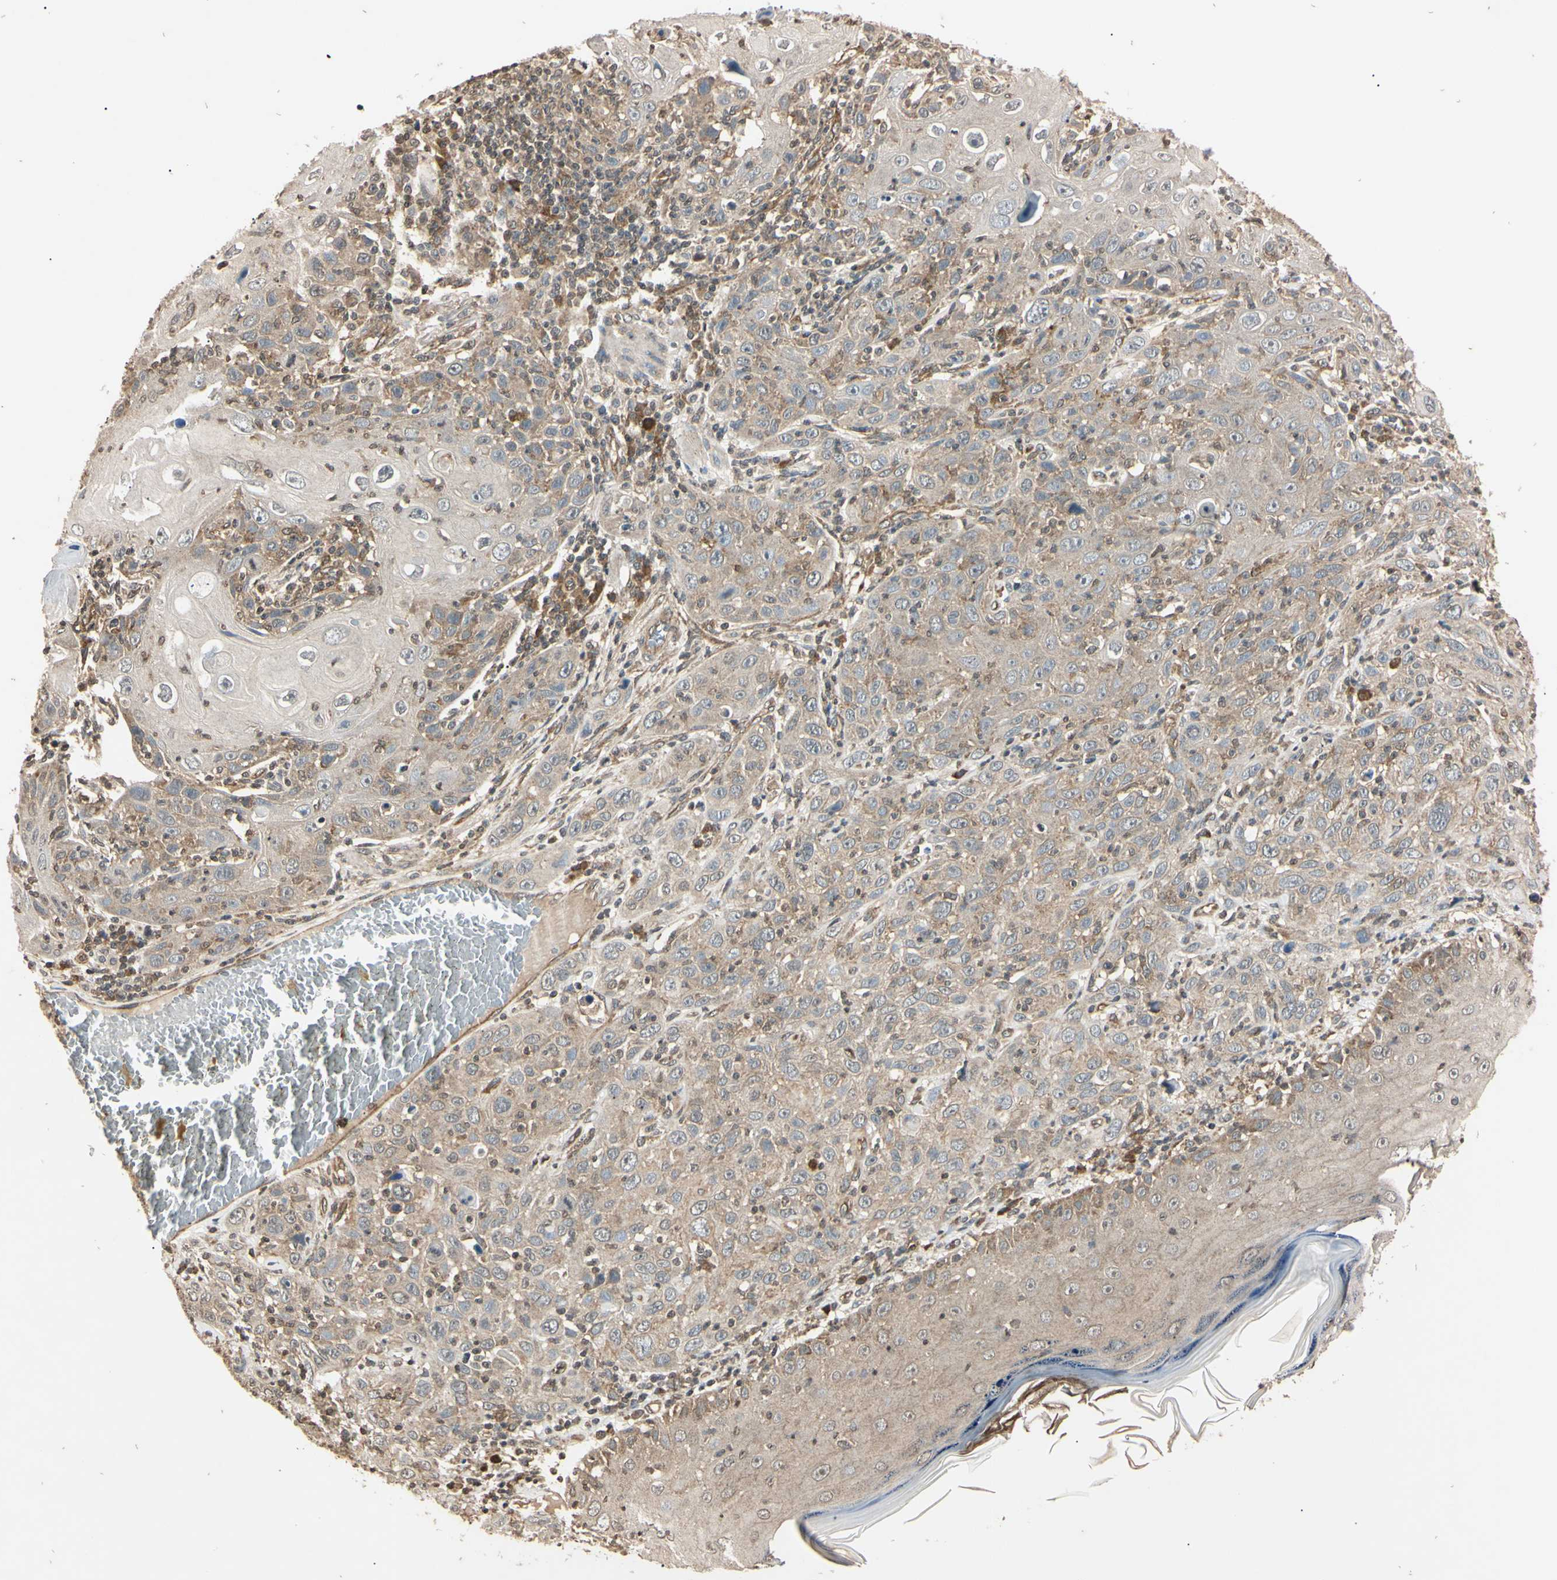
{"staining": {"intensity": "weak", "quantity": "25%-75%", "location": "cytoplasmic/membranous"}, "tissue": "skin cancer", "cell_type": "Tumor cells", "image_type": "cancer", "snomed": [{"axis": "morphology", "description": "Squamous cell carcinoma, NOS"}, {"axis": "topography", "description": "Skin"}], "caption": "Squamous cell carcinoma (skin) stained with a protein marker exhibits weak staining in tumor cells.", "gene": "EPN1", "patient": {"sex": "female", "age": 88}}